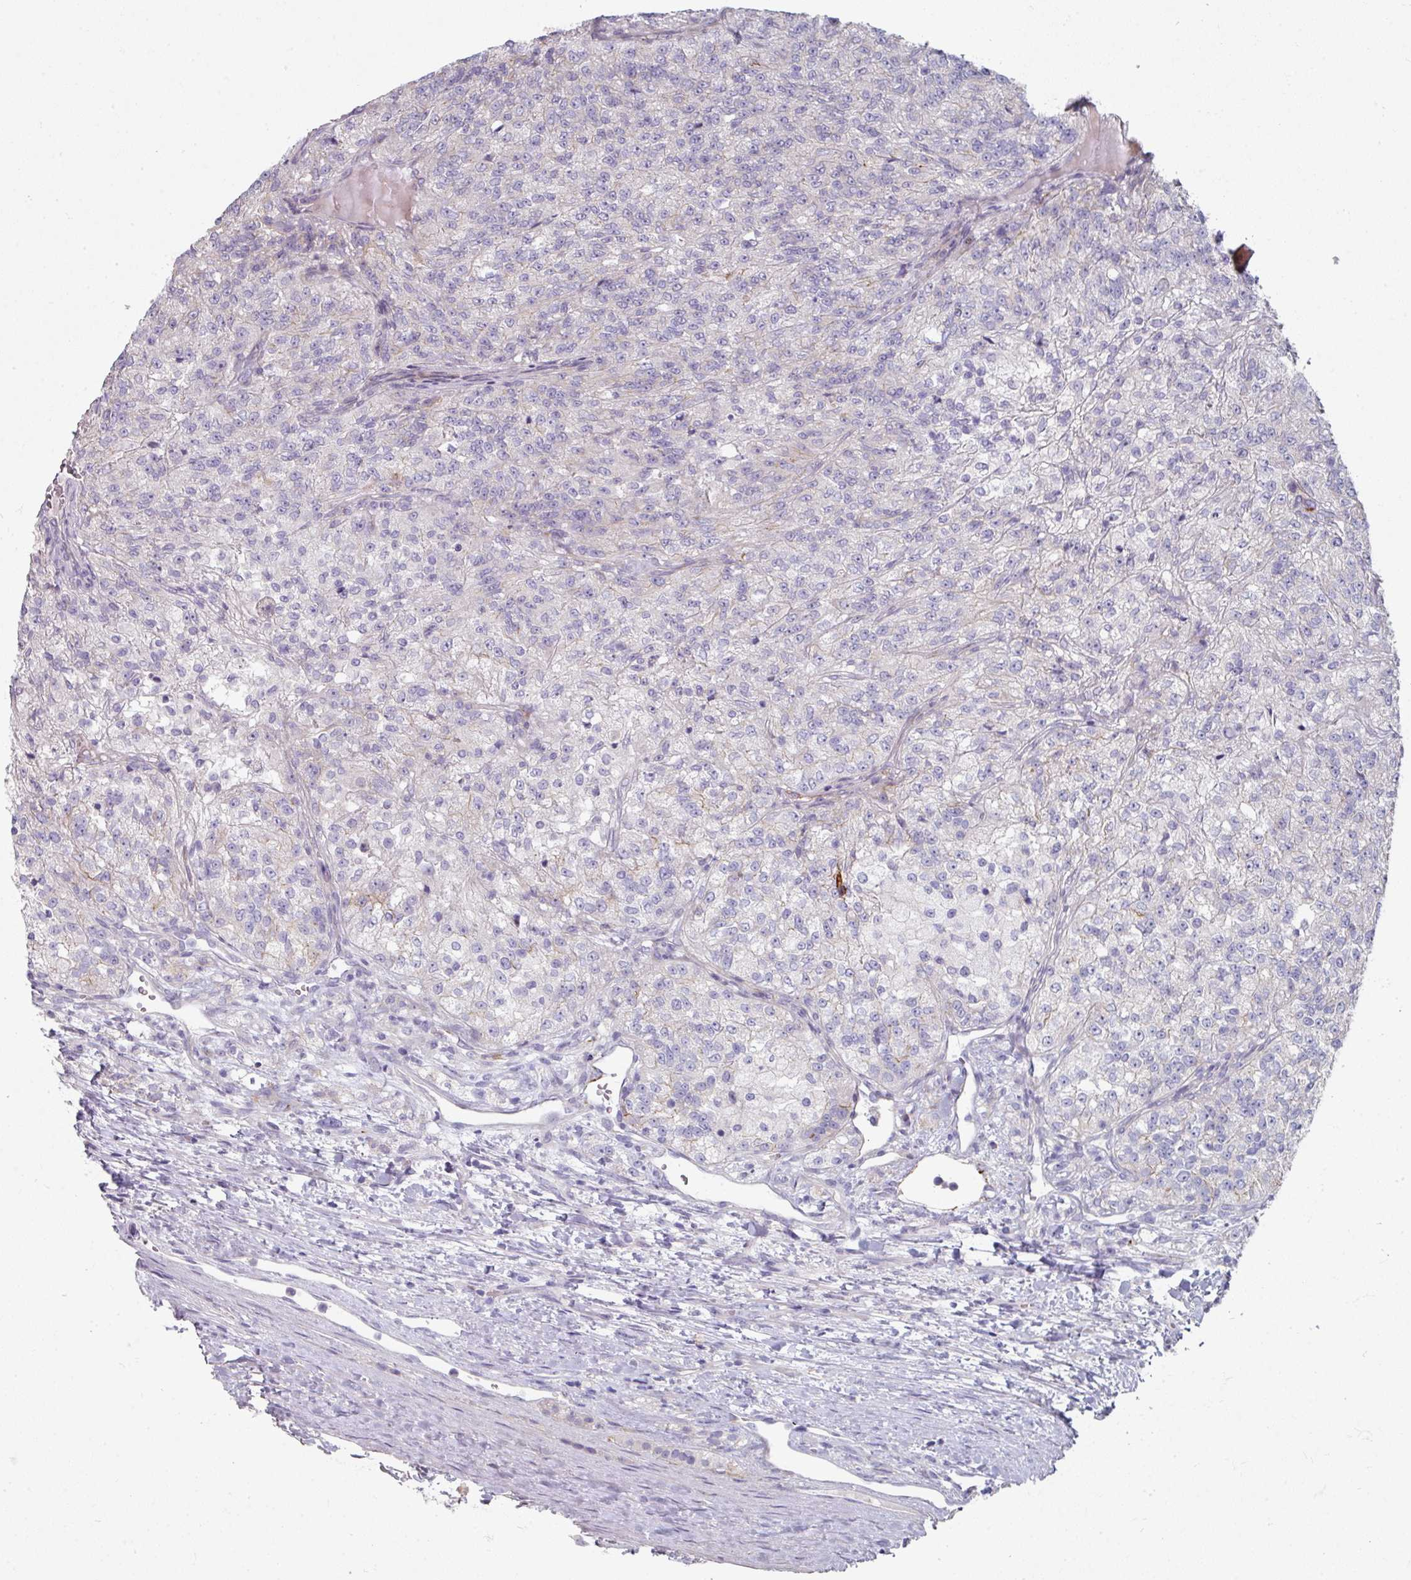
{"staining": {"intensity": "negative", "quantity": "none", "location": "none"}, "tissue": "renal cancer", "cell_type": "Tumor cells", "image_type": "cancer", "snomed": [{"axis": "morphology", "description": "Adenocarcinoma, NOS"}, {"axis": "topography", "description": "Kidney"}], "caption": "Immunohistochemical staining of human renal cancer (adenocarcinoma) displays no significant expression in tumor cells.", "gene": "WSB2", "patient": {"sex": "female", "age": 63}}